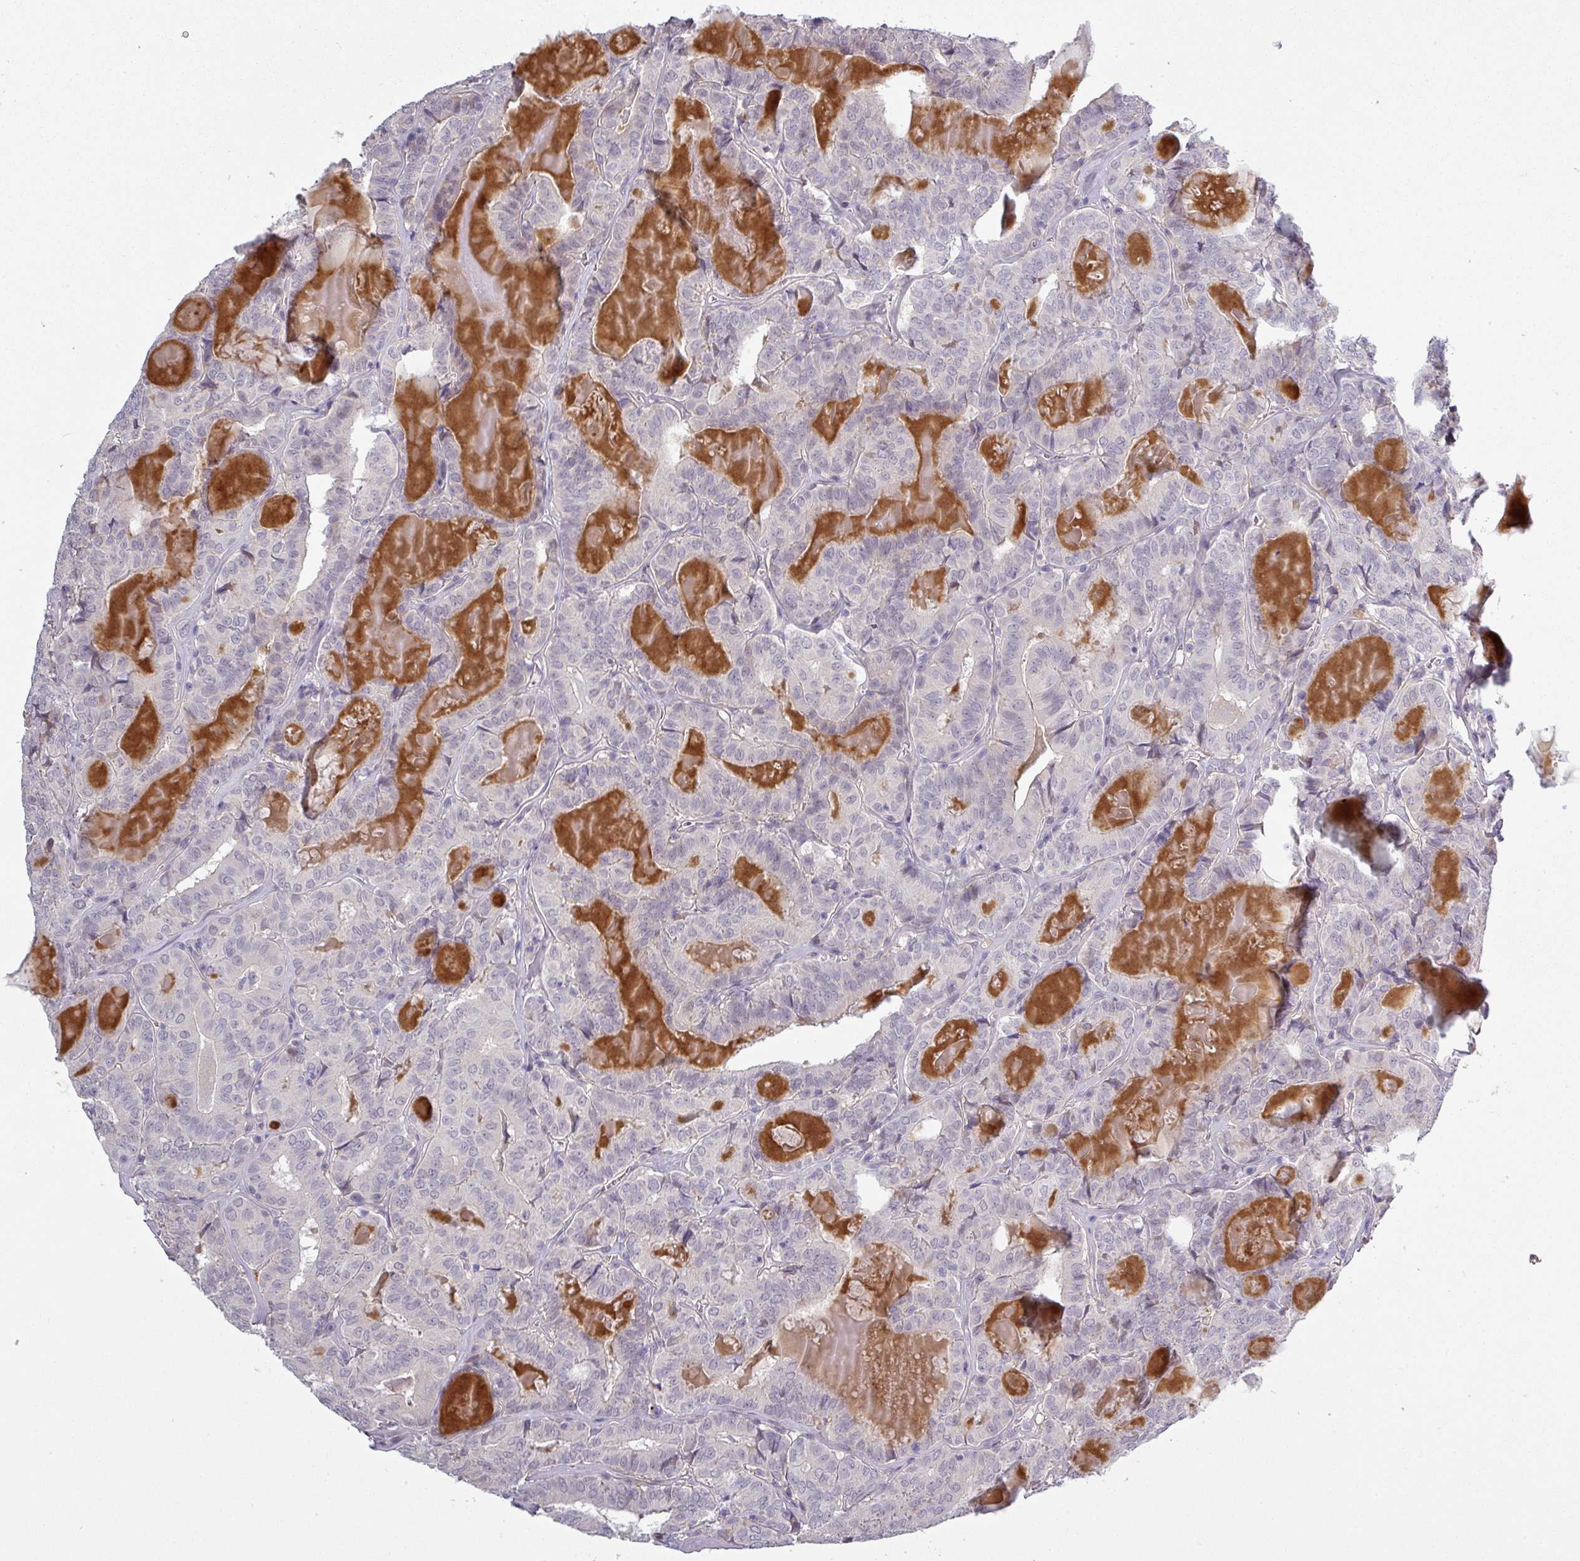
{"staining": {"intensity": "negative", "quantity": "none", "location": "none"}, "tissue": "thyroid cancer", "cell_type": "Tumor cells", "image_type": "cancer", "snomed": [{"axis": "morphology", "description": "Papillary adenocarcinoma, NOS"}, {"axis": "topography", "description": "Thyroid gland"}], "caption": "Tumor cells are negative for brown protein staining in papillary adenocarcinoma (thyroid).", "gene": "C2orf16", "patient": {"sex": "female", "age": 72}}